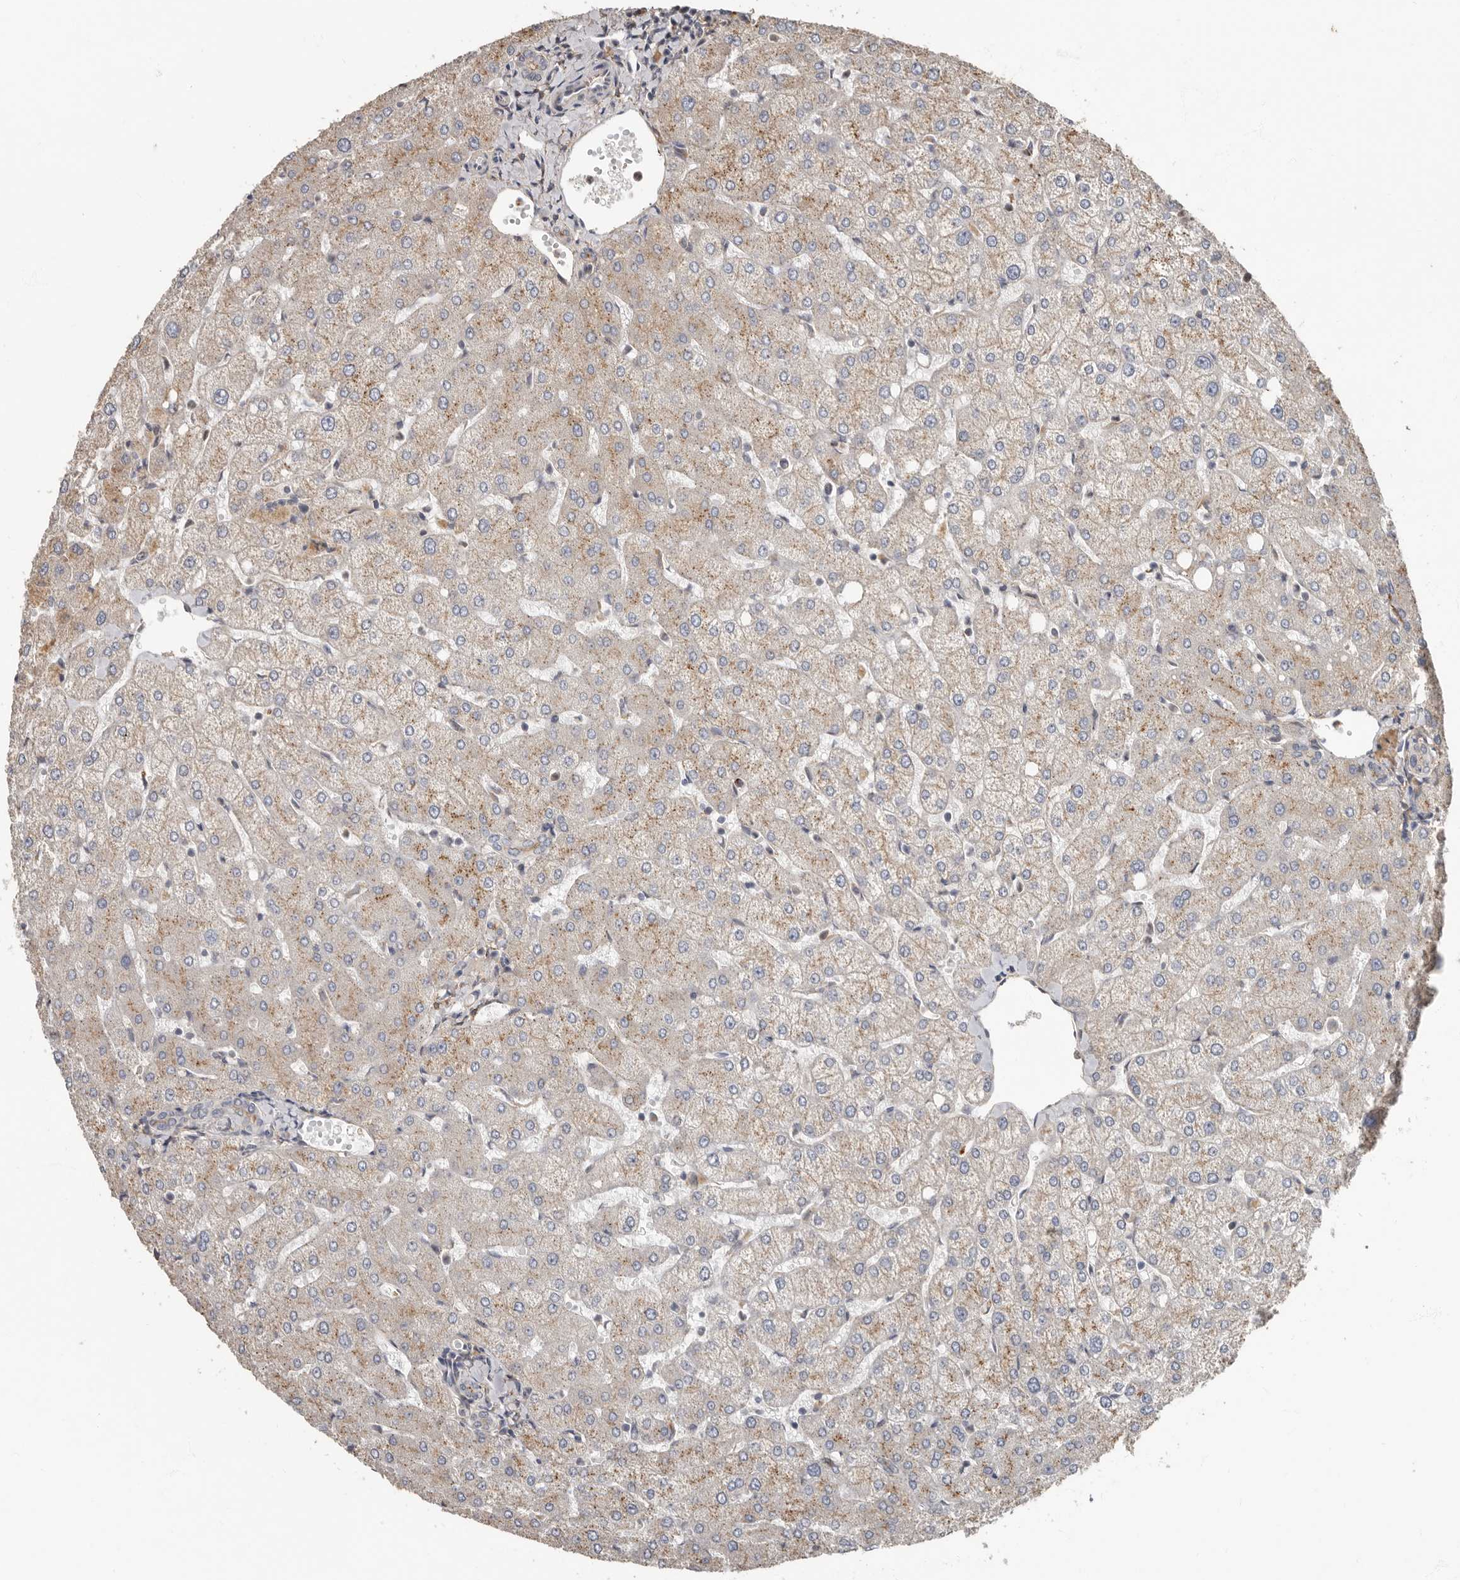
{"staining": {"intensity": "negative", "quantity": "none", "location": "none"}, "tissue": "liver", "cell_type": "Cholangiocytes", "image_type": "normal", "snomed": [{"axis": "morphology", "description": "Normal tissue, NOS"}, {"axis": "topography", "description": "Liver"}], "caption": "This histopathology image is of unremarkable liver stained with IHC to label a protein in brown with the nuclei are counter-stained blue. There is no staining in cholangiocytes. (Stains: DAB (3,3'-diaminobenzidine) IHC with hematoxylin counter stain, Microscopy: brightfield microscopy at high magnification).", "gene": "LRGUK", "patient": {"sex": "female", "age": 54}}